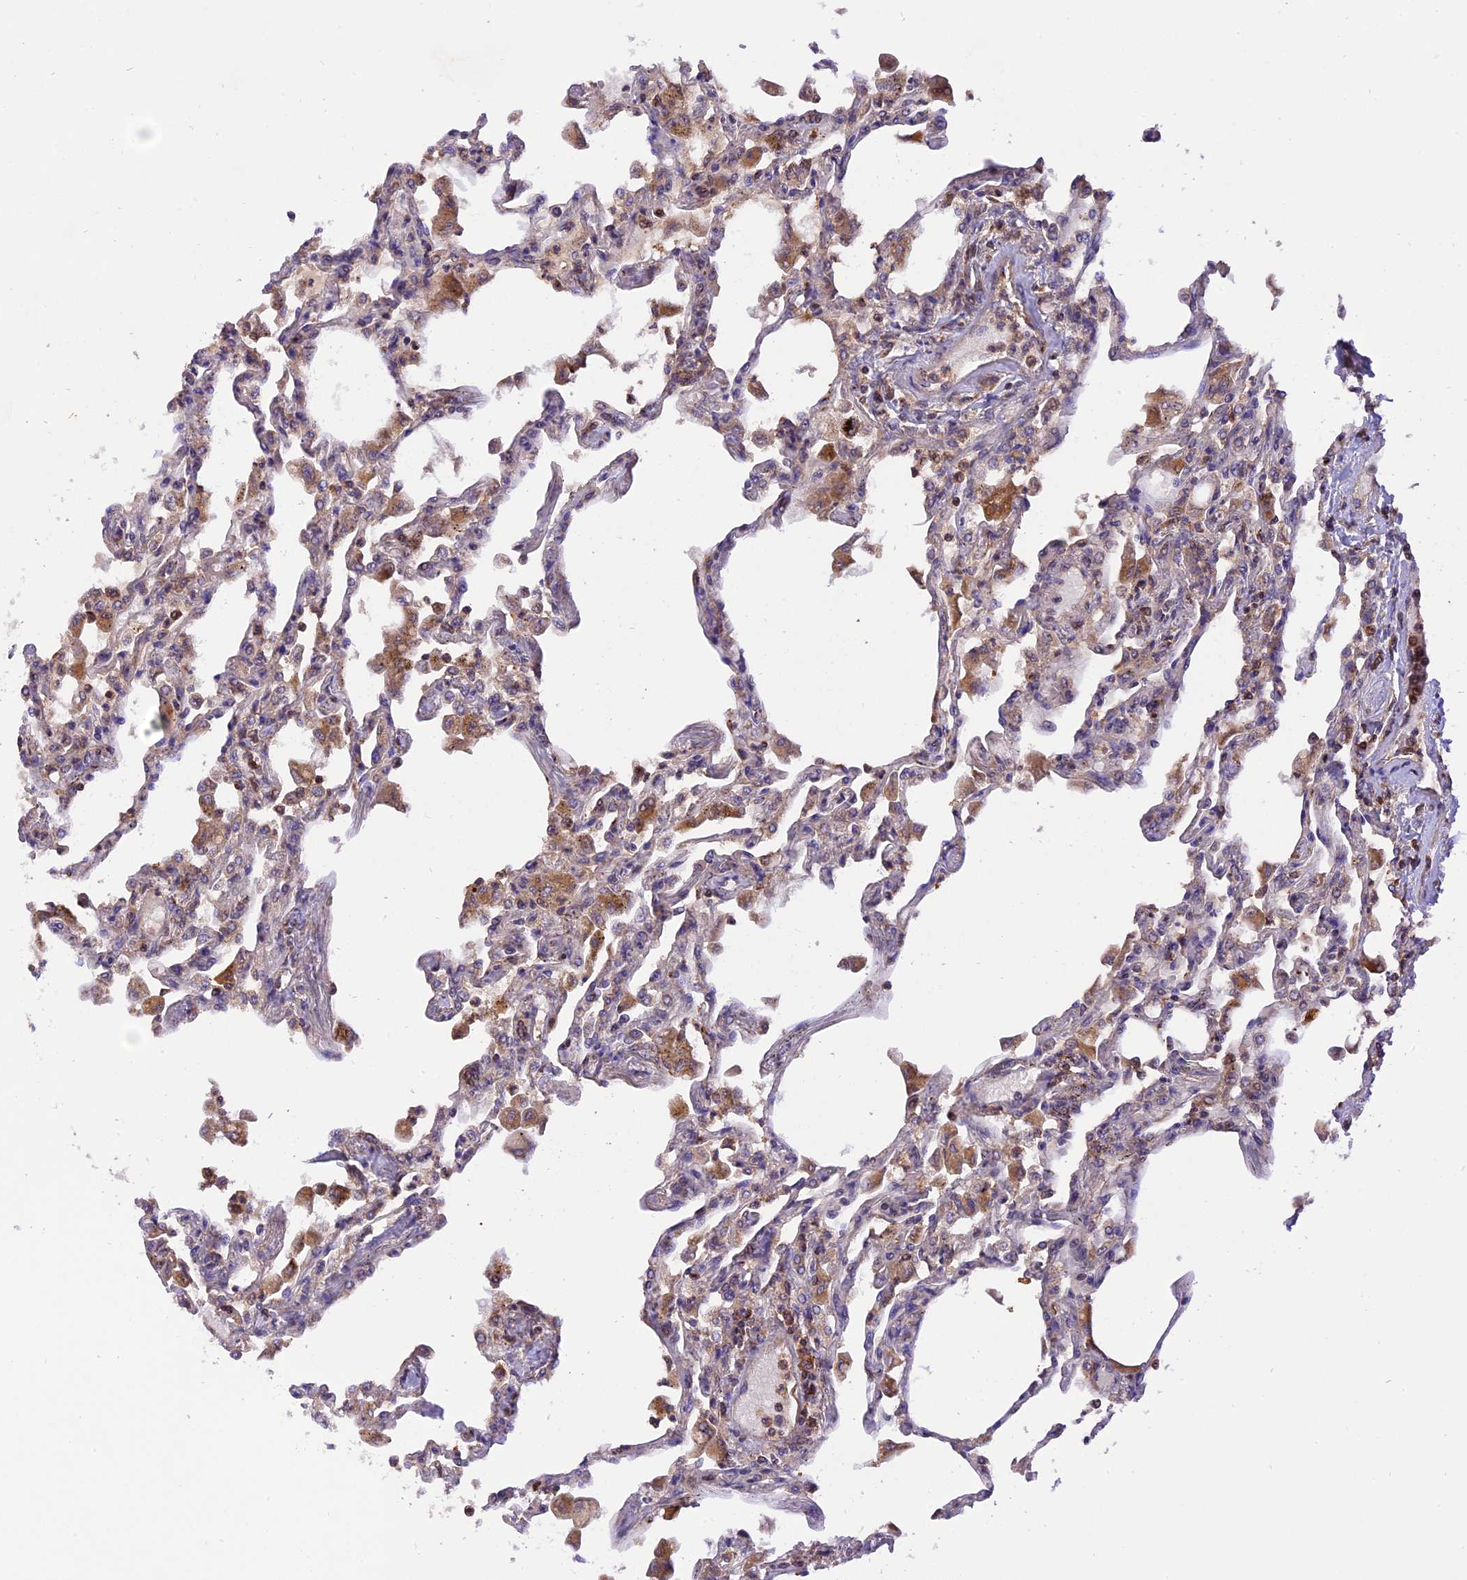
{"staining": {"intensity": "weak", "quantity": "<25%", "location": "cytoplasmic/membranous"}, "tissue": "lung", "cell_type": "Alveolar cells", "image_type": "normal", "snomed": [{"axis": "morphology", "description": "Normal tissue, NOS"}, {"axis": "topography", "description": "Bronchus"}, {"axis": "topography", "description": "Lung"}], "caption": "Alveolar cells are negative for brown protein staining in benign lung.", "gene": "PEX3", "patient": {"sex": "female", "age": 49}}